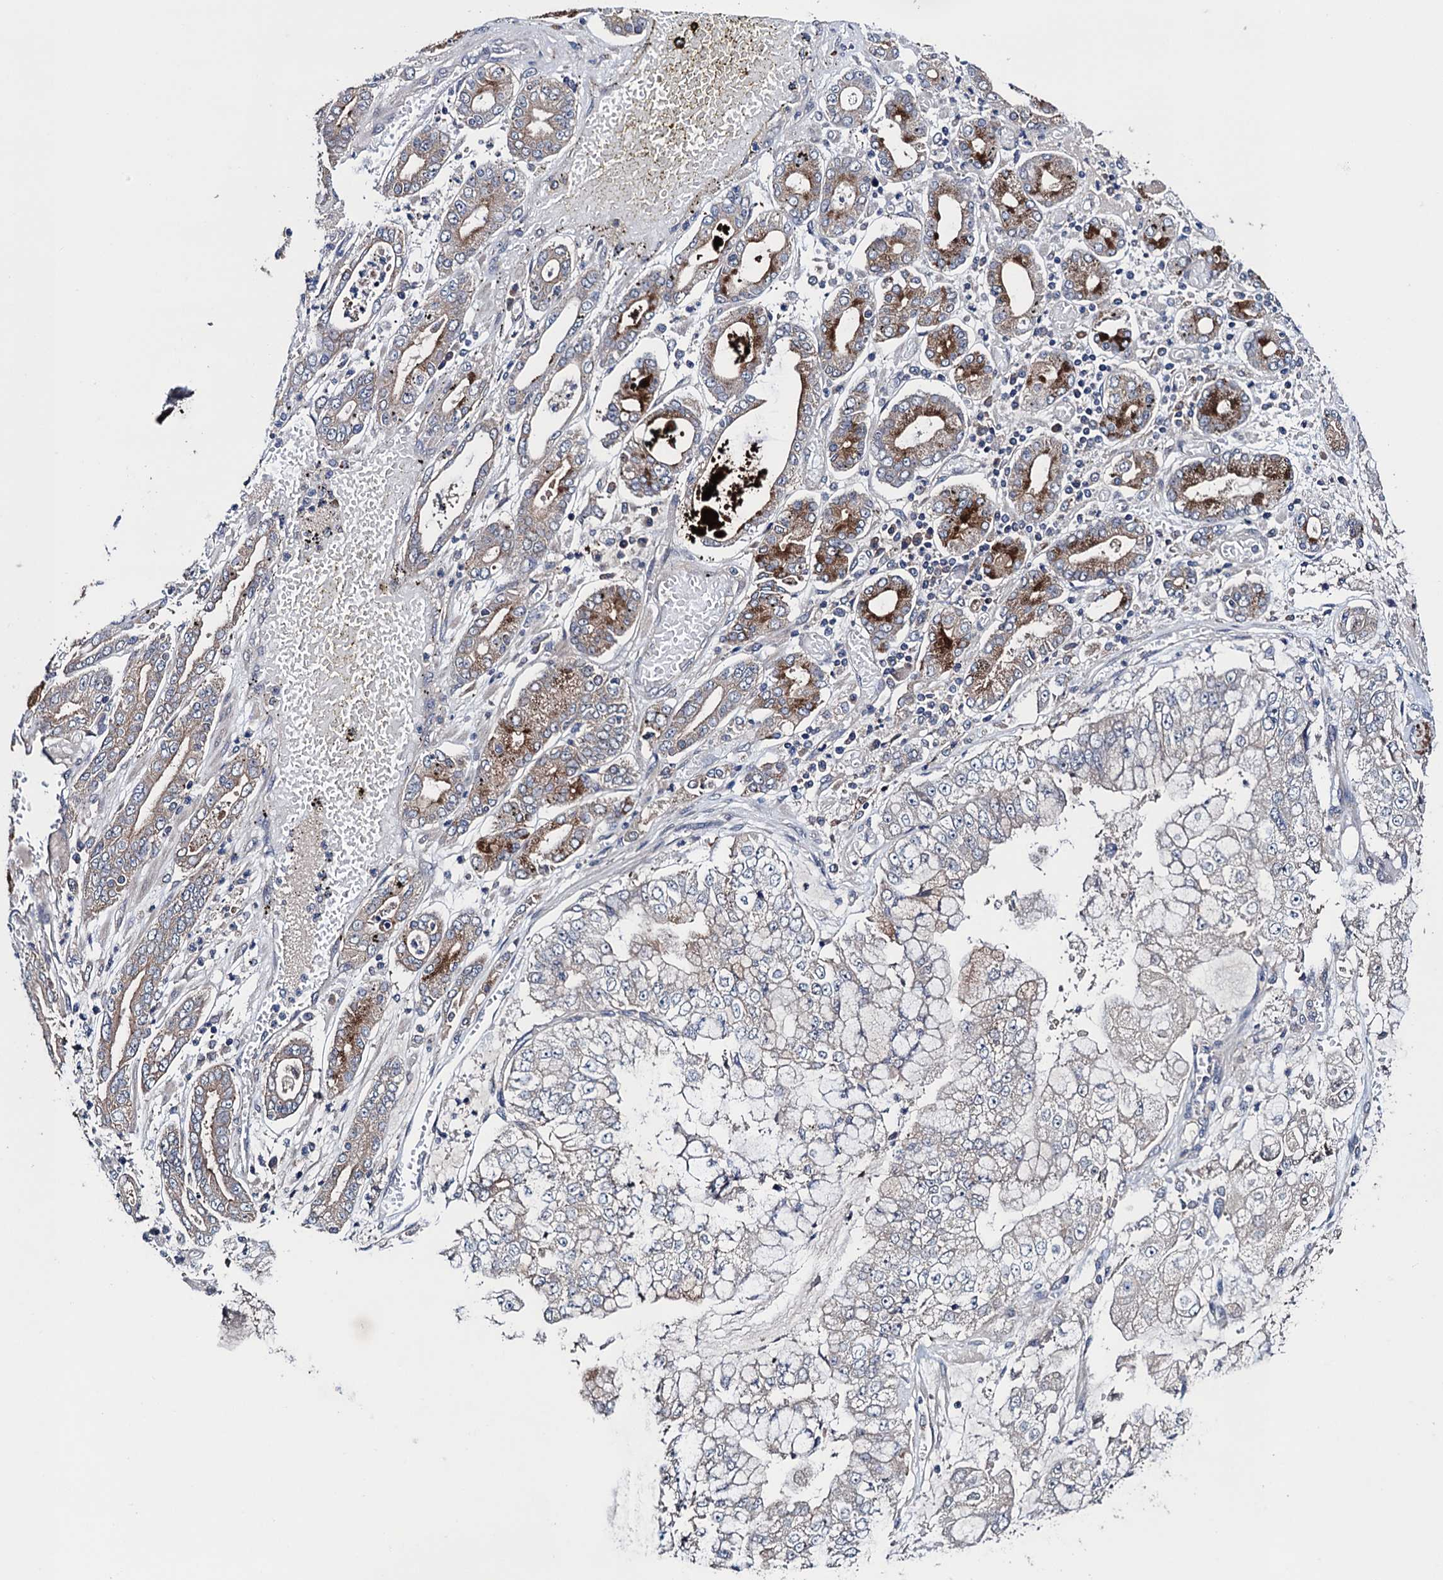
{"staining": {"intensity": "negative", "quantity": "none", "location": "none"}, "tissue": "stomach cancer", "cell_type": "Tumor cells", "image_type": "cancer", "snomed": [{"axis": "morphology", "description": "Adenocarcinoma, NOS"}, {"axis": "topography", "description": "Stomach"}], "caption": "A micrograph of human stomach cancer is negative for staining in tumor cells. The staining was performed using DAB to visualize the protein expression in brown, while the nuclei were stained in blue with hematoxylin (Magnification: 20x).", "gene": "BLTP3B", "patient": {"sex": "male", "age": 76}}